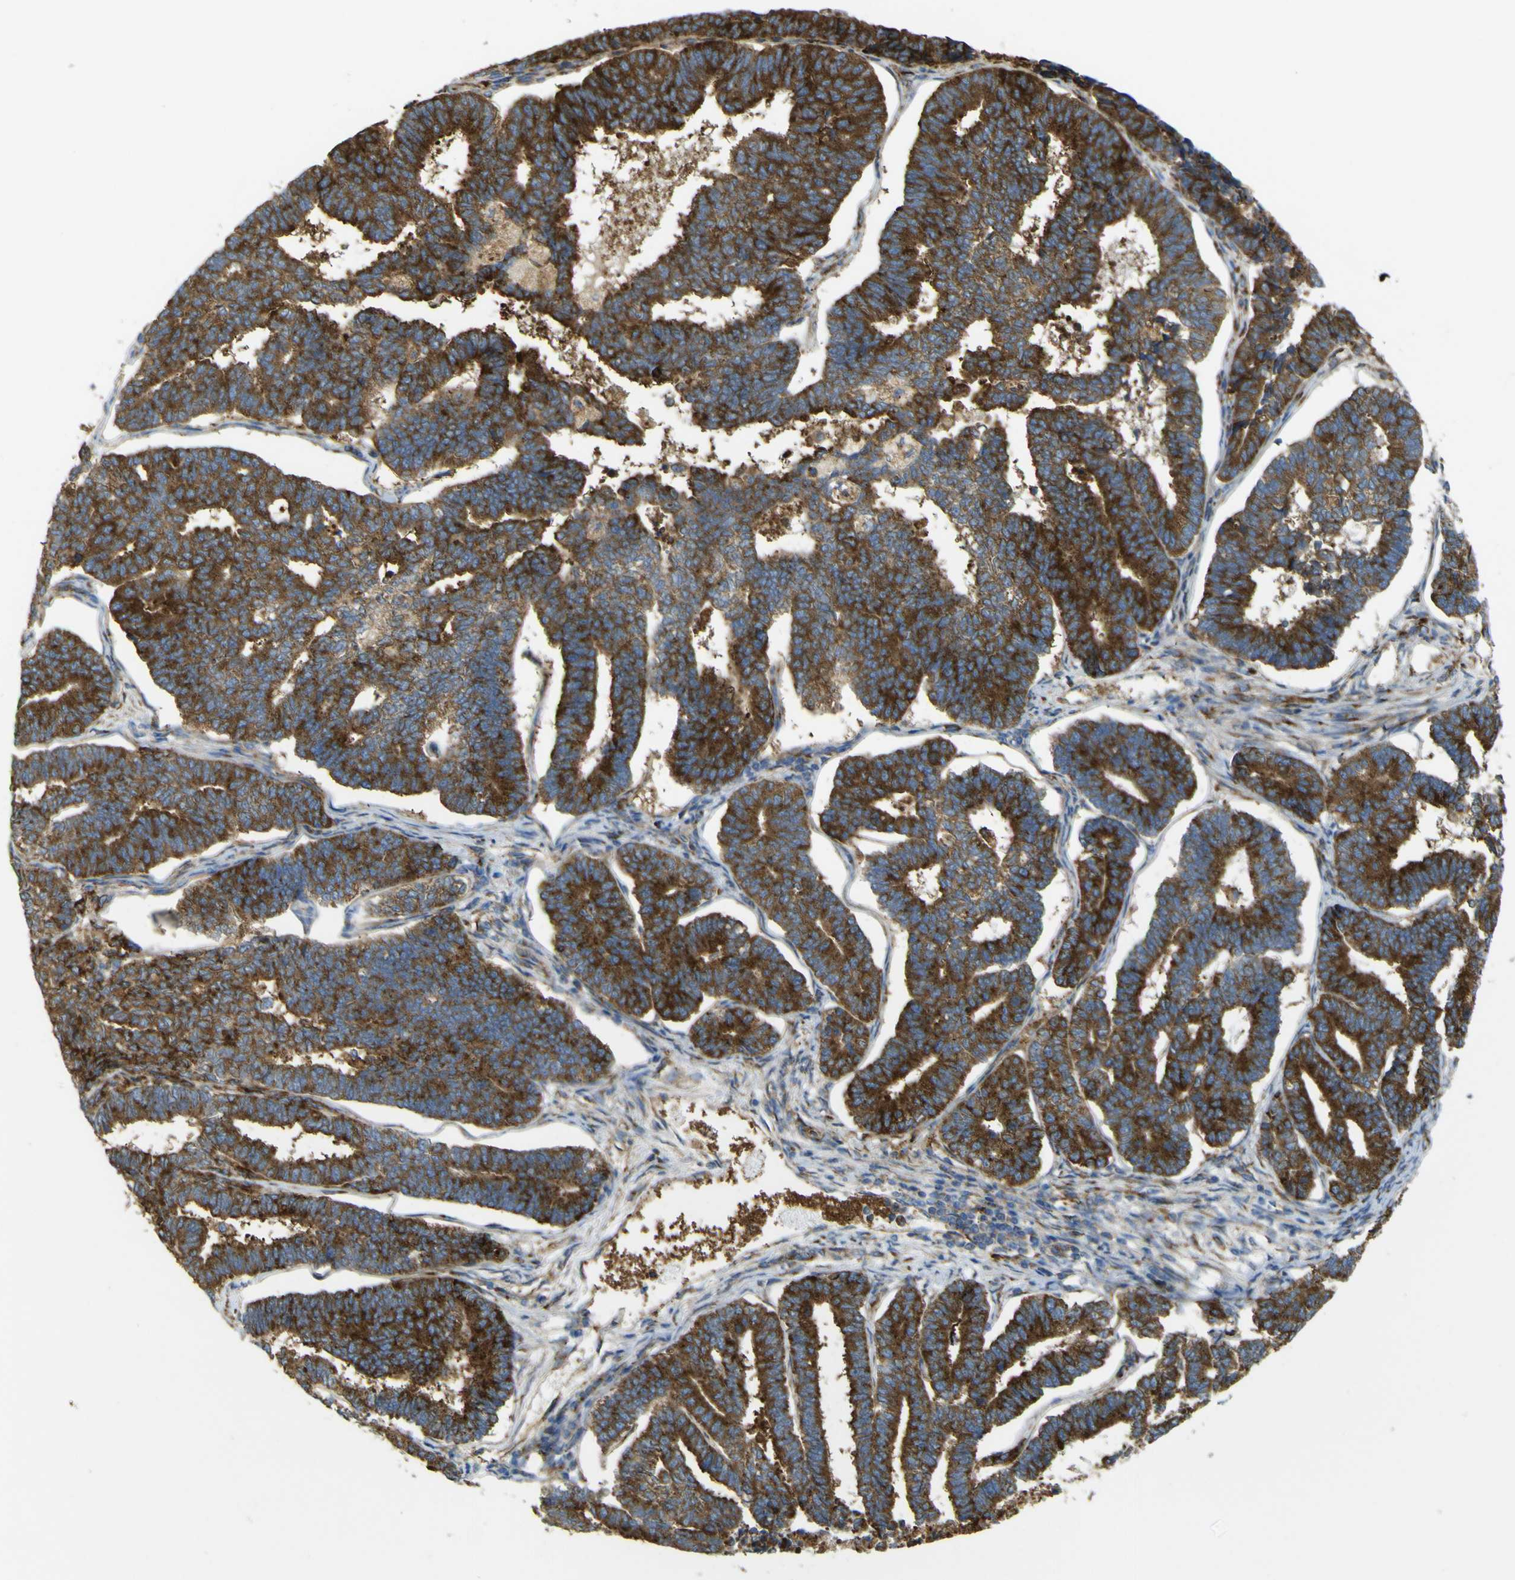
{"staining": {"intensity": "strong", "quantity": ">75%", "location": "cytoplasmic/membranous"}, "tissue": "endometrial cancer", "cell_type": "Tumor cells", "image_type": "cancer", "snomed": [{"axis": "morphology", "description": "Adenocarcinoma, NOS"}, {"axis": "topography", "description": "Endometrium"}], "caption": "Immunohistochemical staining of endometrial cancer (adenocarcinoma) shows high levels of strong cytoplasmic/membranous expression in about >75% of tumor cells.", "gene": "IGF2R", "patient": {"sex": "female", "age": 70}}